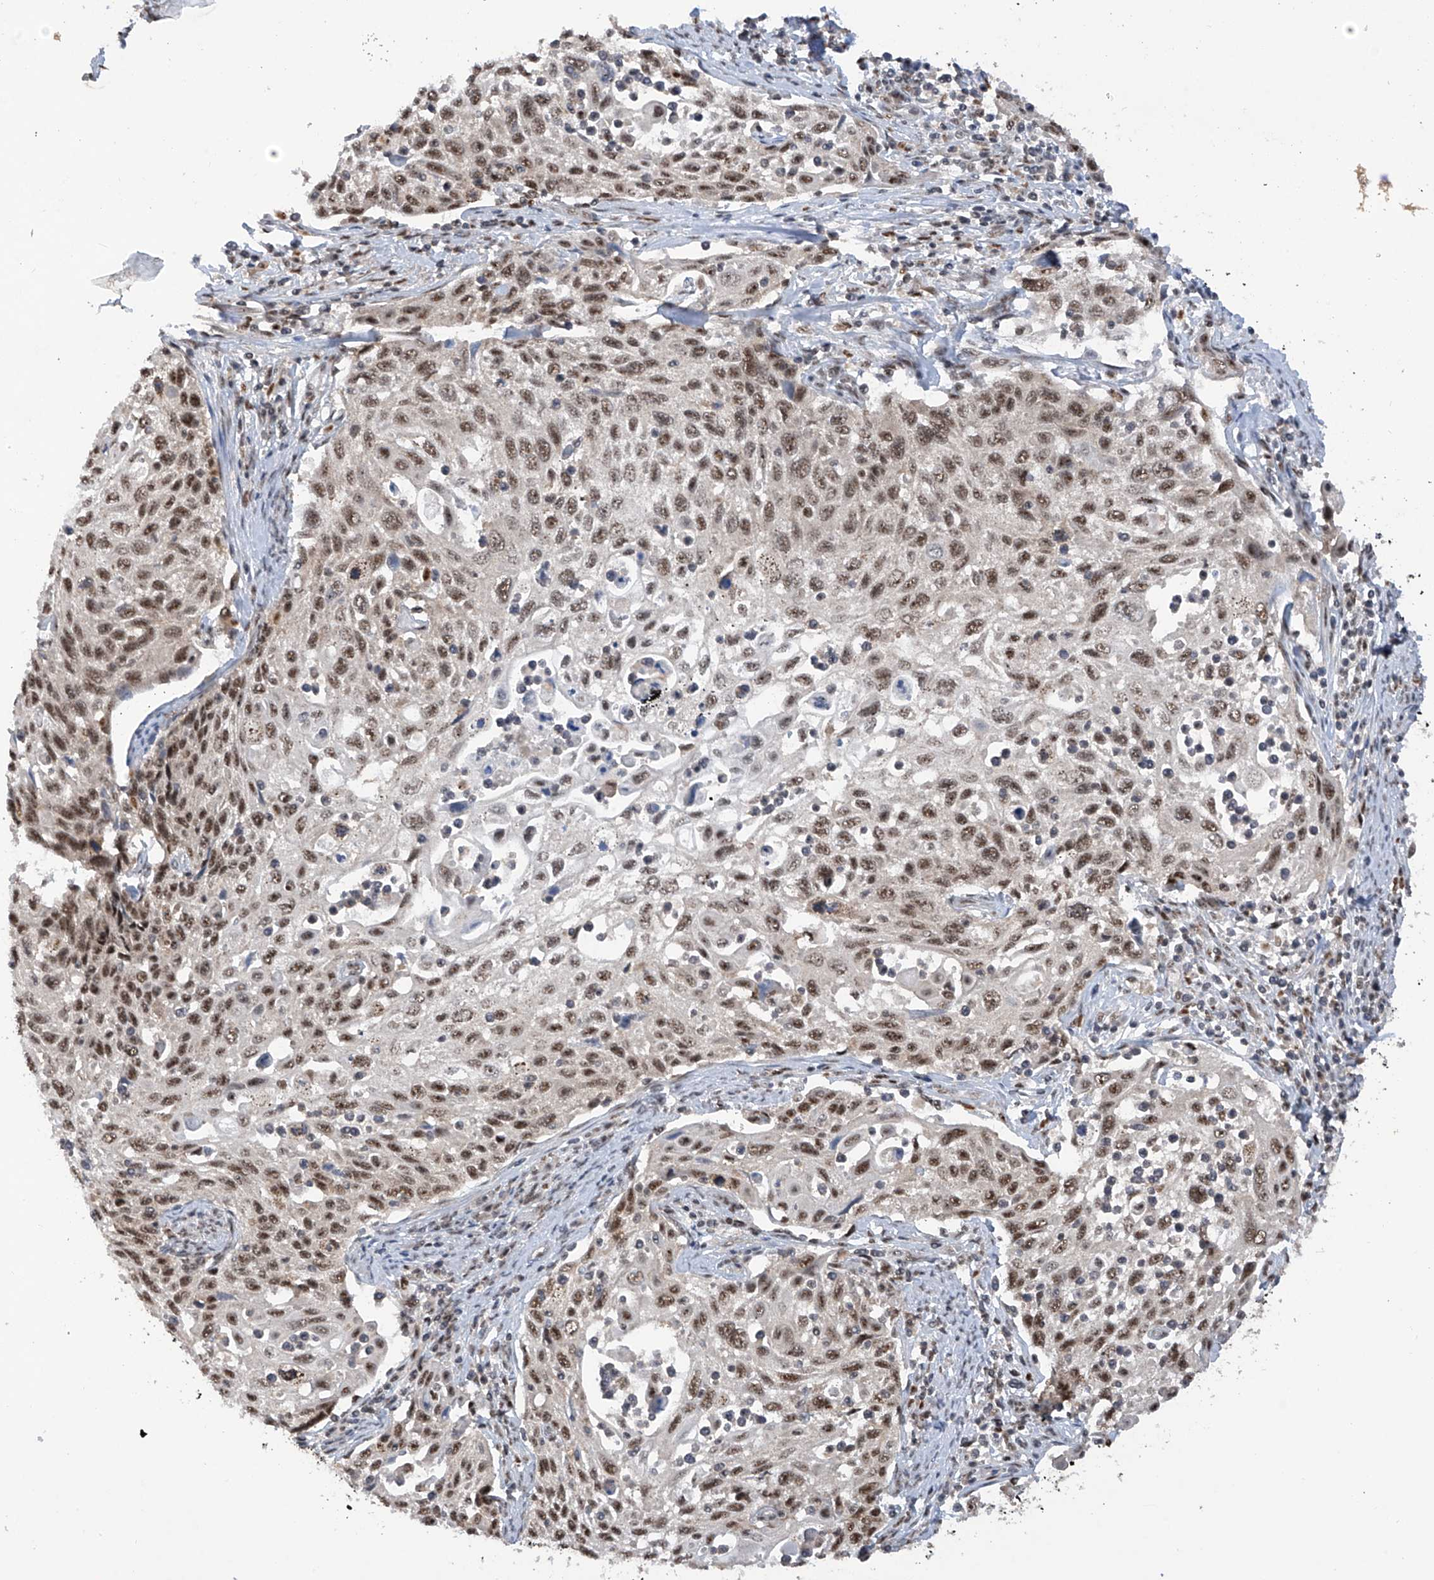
{"staining": {"intensity": "moderate", "quantity": ">75%", "location": "nuclear"}, "tissue": "cervical cancer", "cell_type": "Tumor cells", "image_type": "cancer", "snomed": [{"axis": "morphology", "description": "Squamous cell carcinoma, NOS"}, {"axis": "topography", "description": "Cervix"}], "caption": "Immunohistochemical staining of human squamous cell carcinoma (cervical) displays medium levels of moderate nuclear protein expression in approximately >75% of tumor cells.", "gene": "RPAIN", "patient": {"sex": "female", "age": 70}}